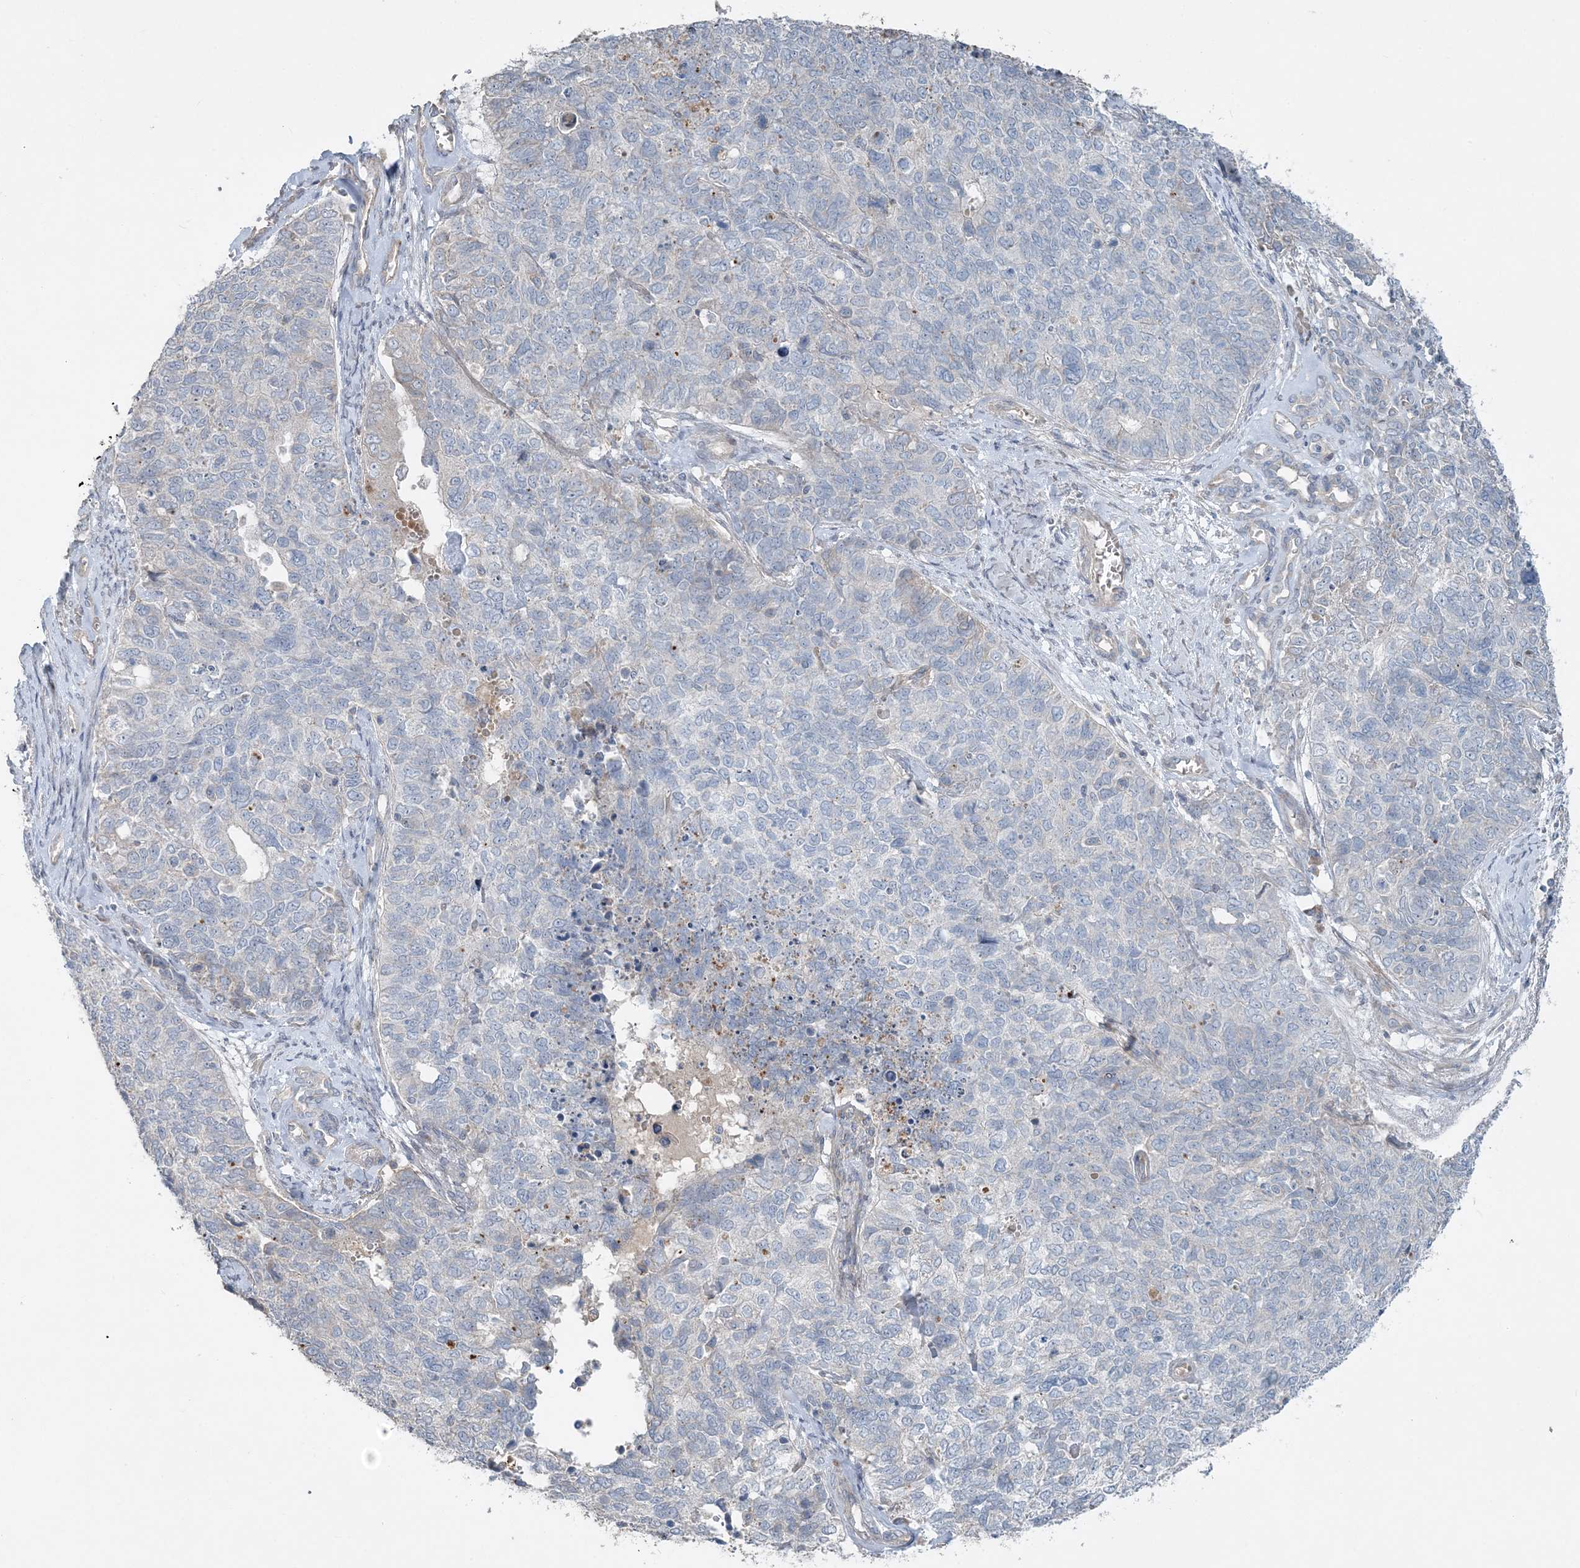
{"staining": {"intensity": "negative", "quantity": "none", "location": "none"}, "tissue": "cervical cancer", "cell_type": "Tumor cells", "image_type": "cancer", "snomed": [{"axis": "morphology", "description": "Squamous cell carcinoma, NOS"}, {"axis": "topography", "description": "Cervix"}], "caption": "Tumor cells show no significant protein expression in cervical squamous cell carcinoma. (Stains: DAB (3,3'-diaminobenzidine) IHC with hematoxylin counter stain, Microscopy: brightfield microscopy at high magnification).", "gene": "SLC4A10", "patient": {"sex": "female", "age": 63}}